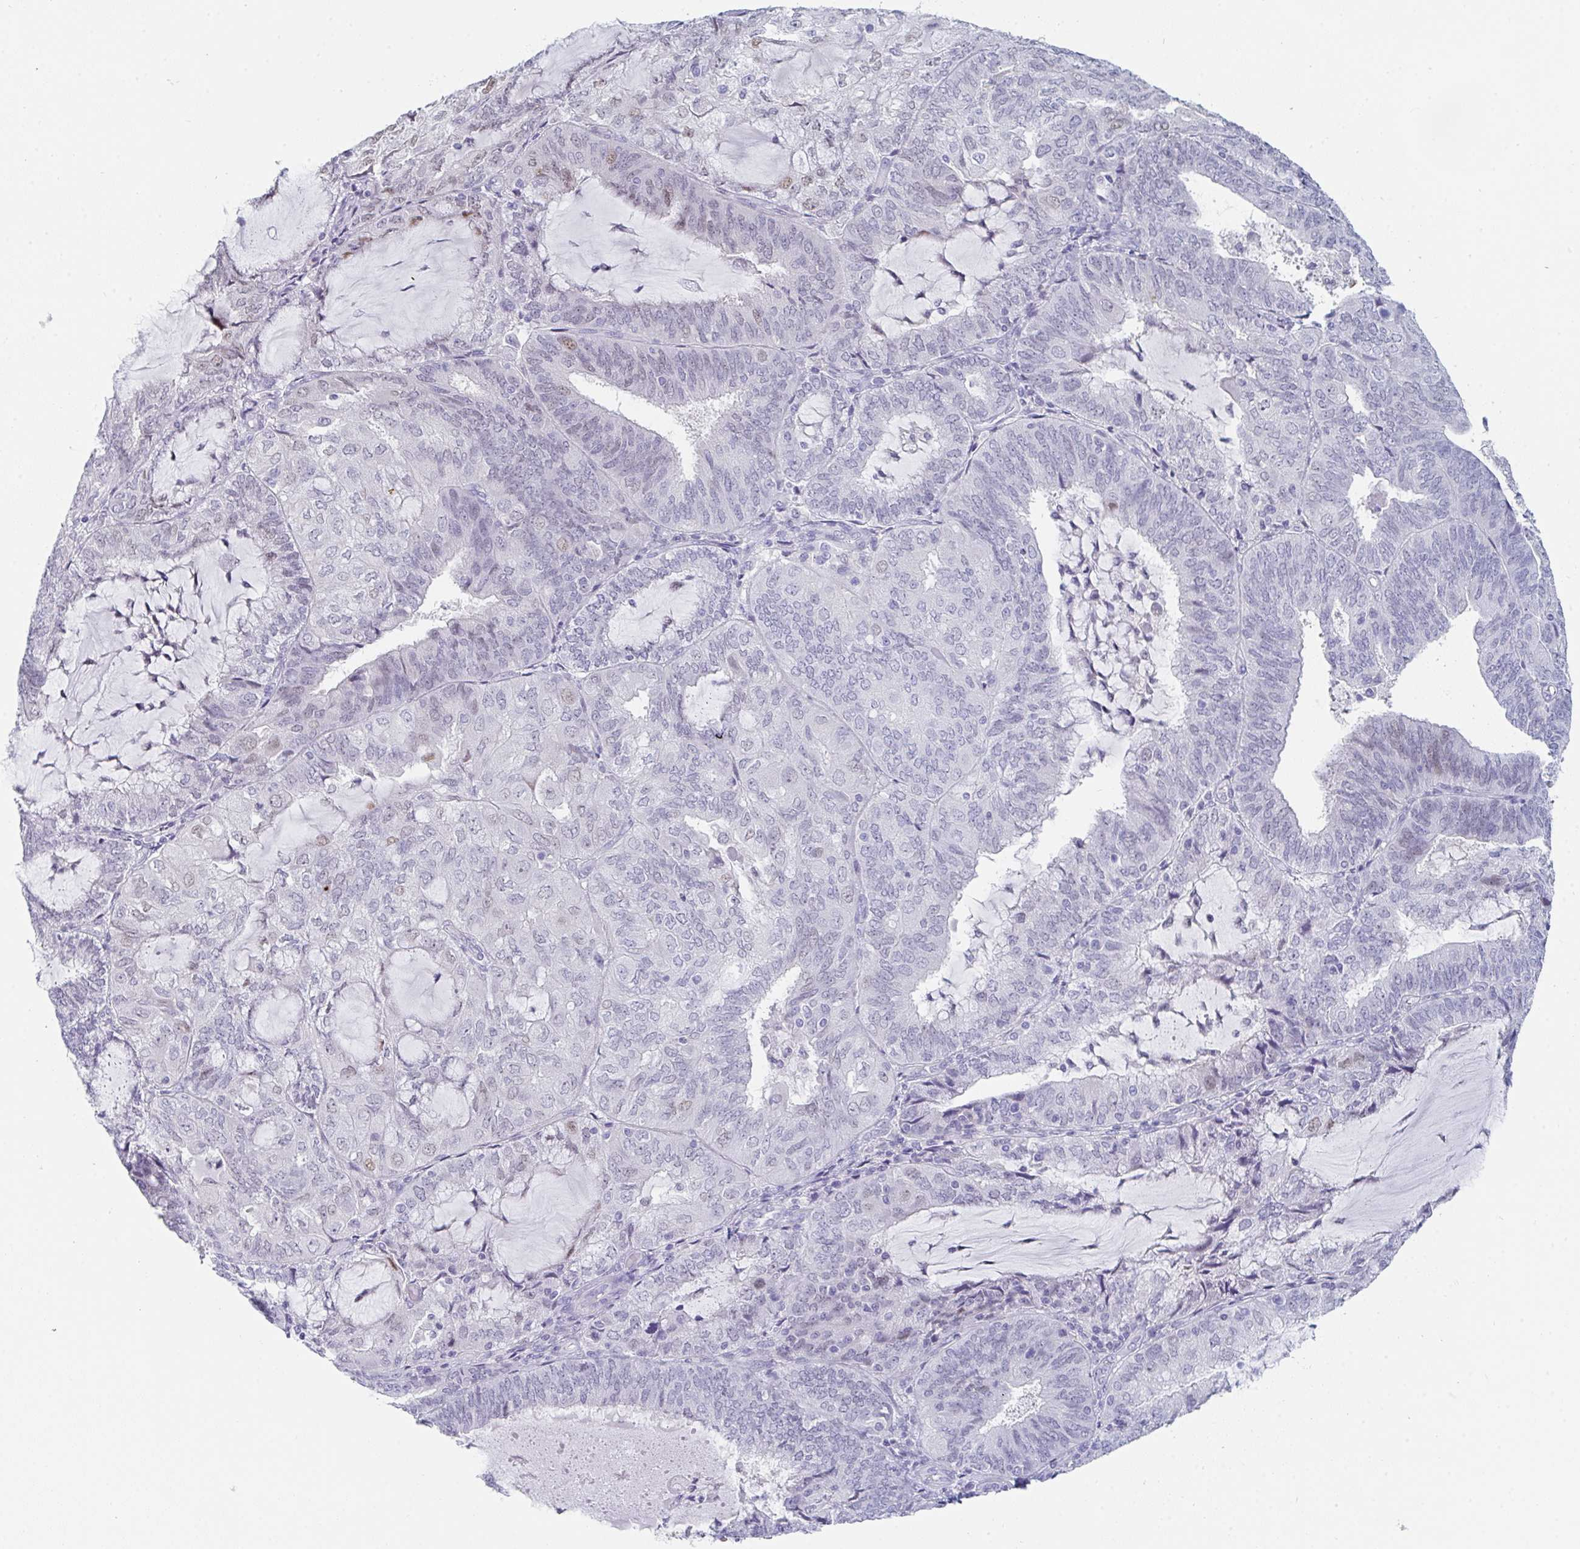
{"staining": {"intensity": "weak", "quantity": "<25%", "location": "nuclear"}, "tissue": "endometrial cancer", "cell_type": "Tumor cells", "image_type": "cancer", "snomed": [{"axis": "morphology", "description": "Adenocarcinoma, NOS"}, {"axis": "topography", "description": "Endometrium"}], "caption": "This is a photomicrograph of immunohistochemistry staining of adenocarcinoma (endometrial), which shows no positivity in tumor cells.", "gene": "RUBCN", "patient": {"sex": "female", "age": 81}}